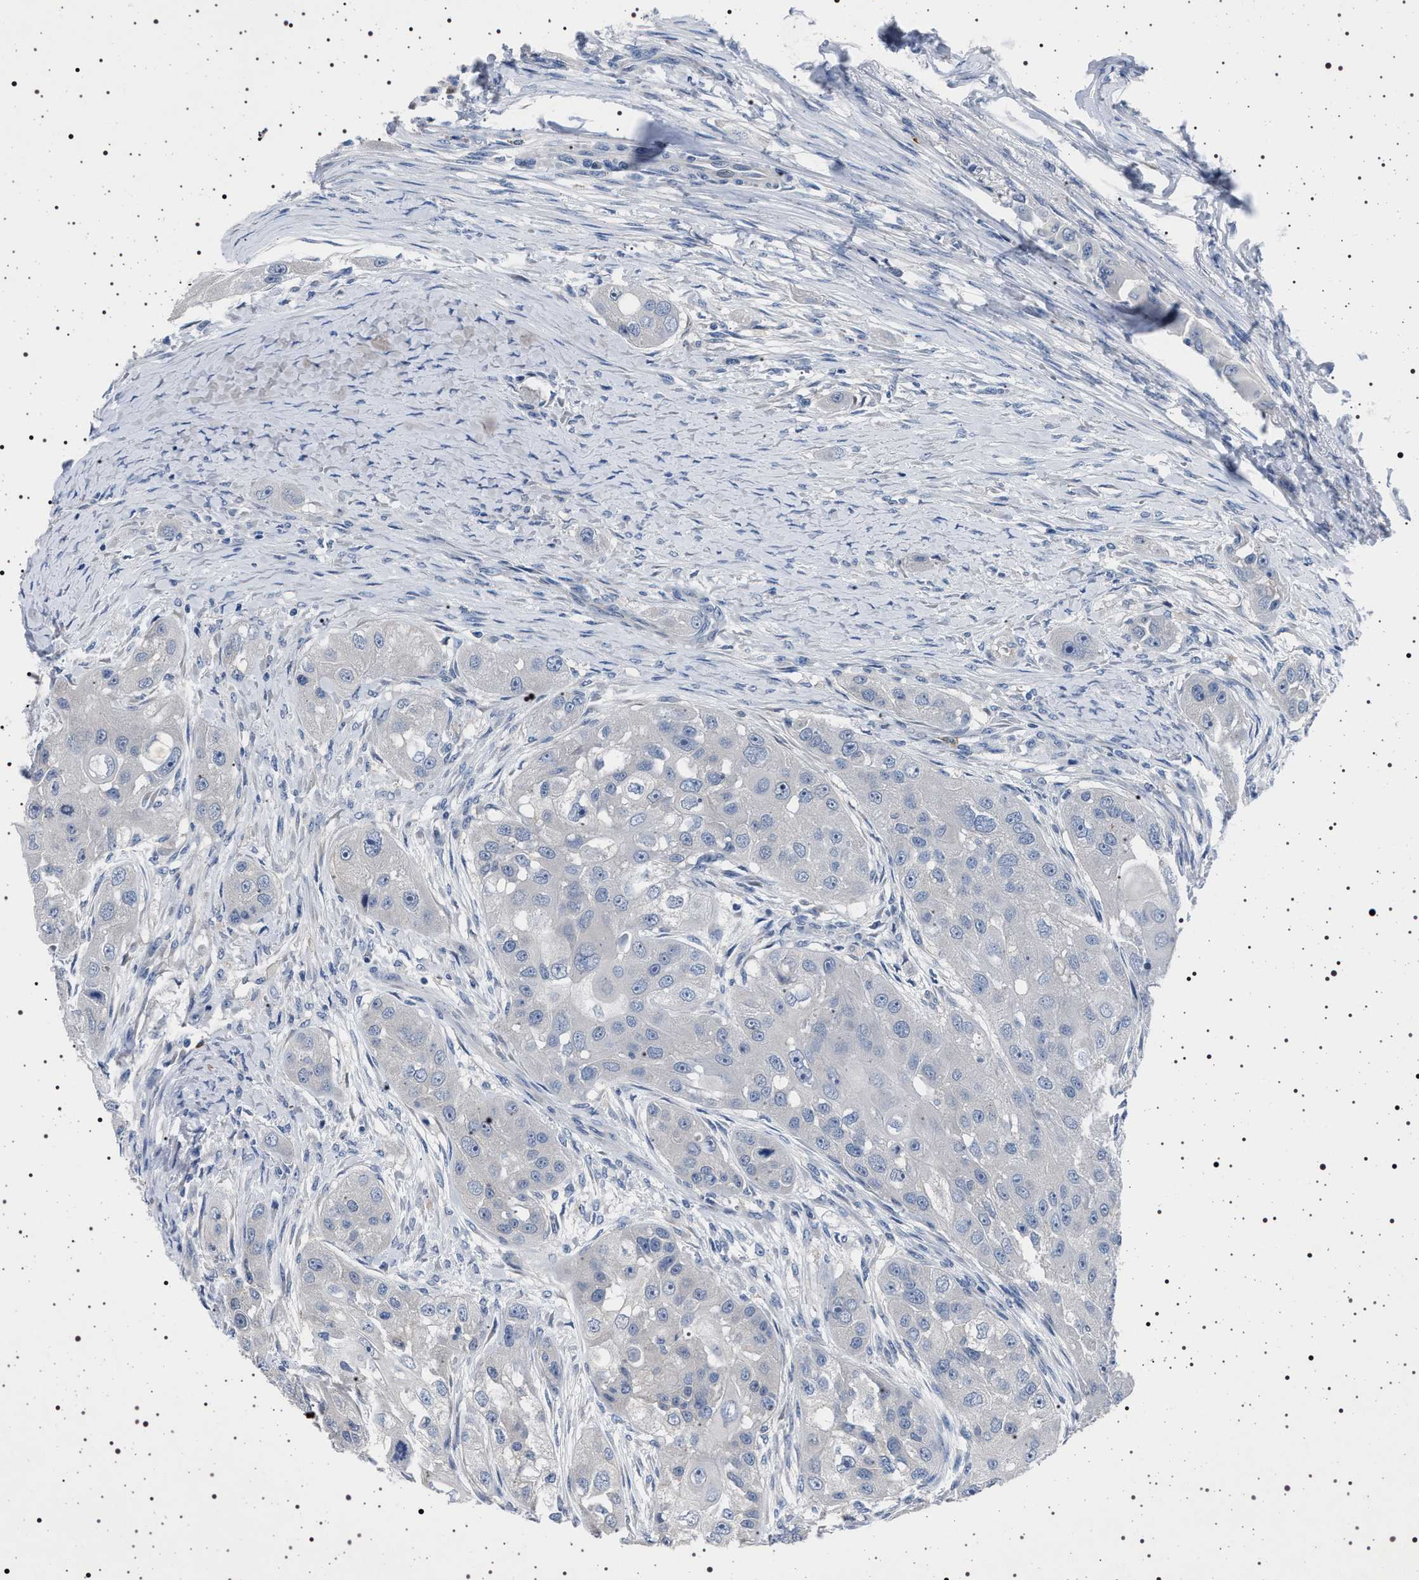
{"staining": {"intensity": "negative", "quantity": "none", "location": "none"}, "tissue": "head and neck cancer", "cell_type": "Tumor cells", "image_type": "cancer", "snomed": [{"axis": "morphology", "description": "Normal tissue, NOS"}, {"axis": "morphology", "description": "Squamous cell carcinoma, NOS"}, {"axis": "topography", "description": "Skeletal muscle"}, {"axis": "topography", "description": "Head-Neck"}], "caption": "High power microscopy photomicrograph of an immunohistochemistry (IHC) micrograph of head and neck squamous cell carcinoma, revealing no significant staining in tumor cells.", "gene": "NAT9", "patient": {"sex": "male", "age": 51}}